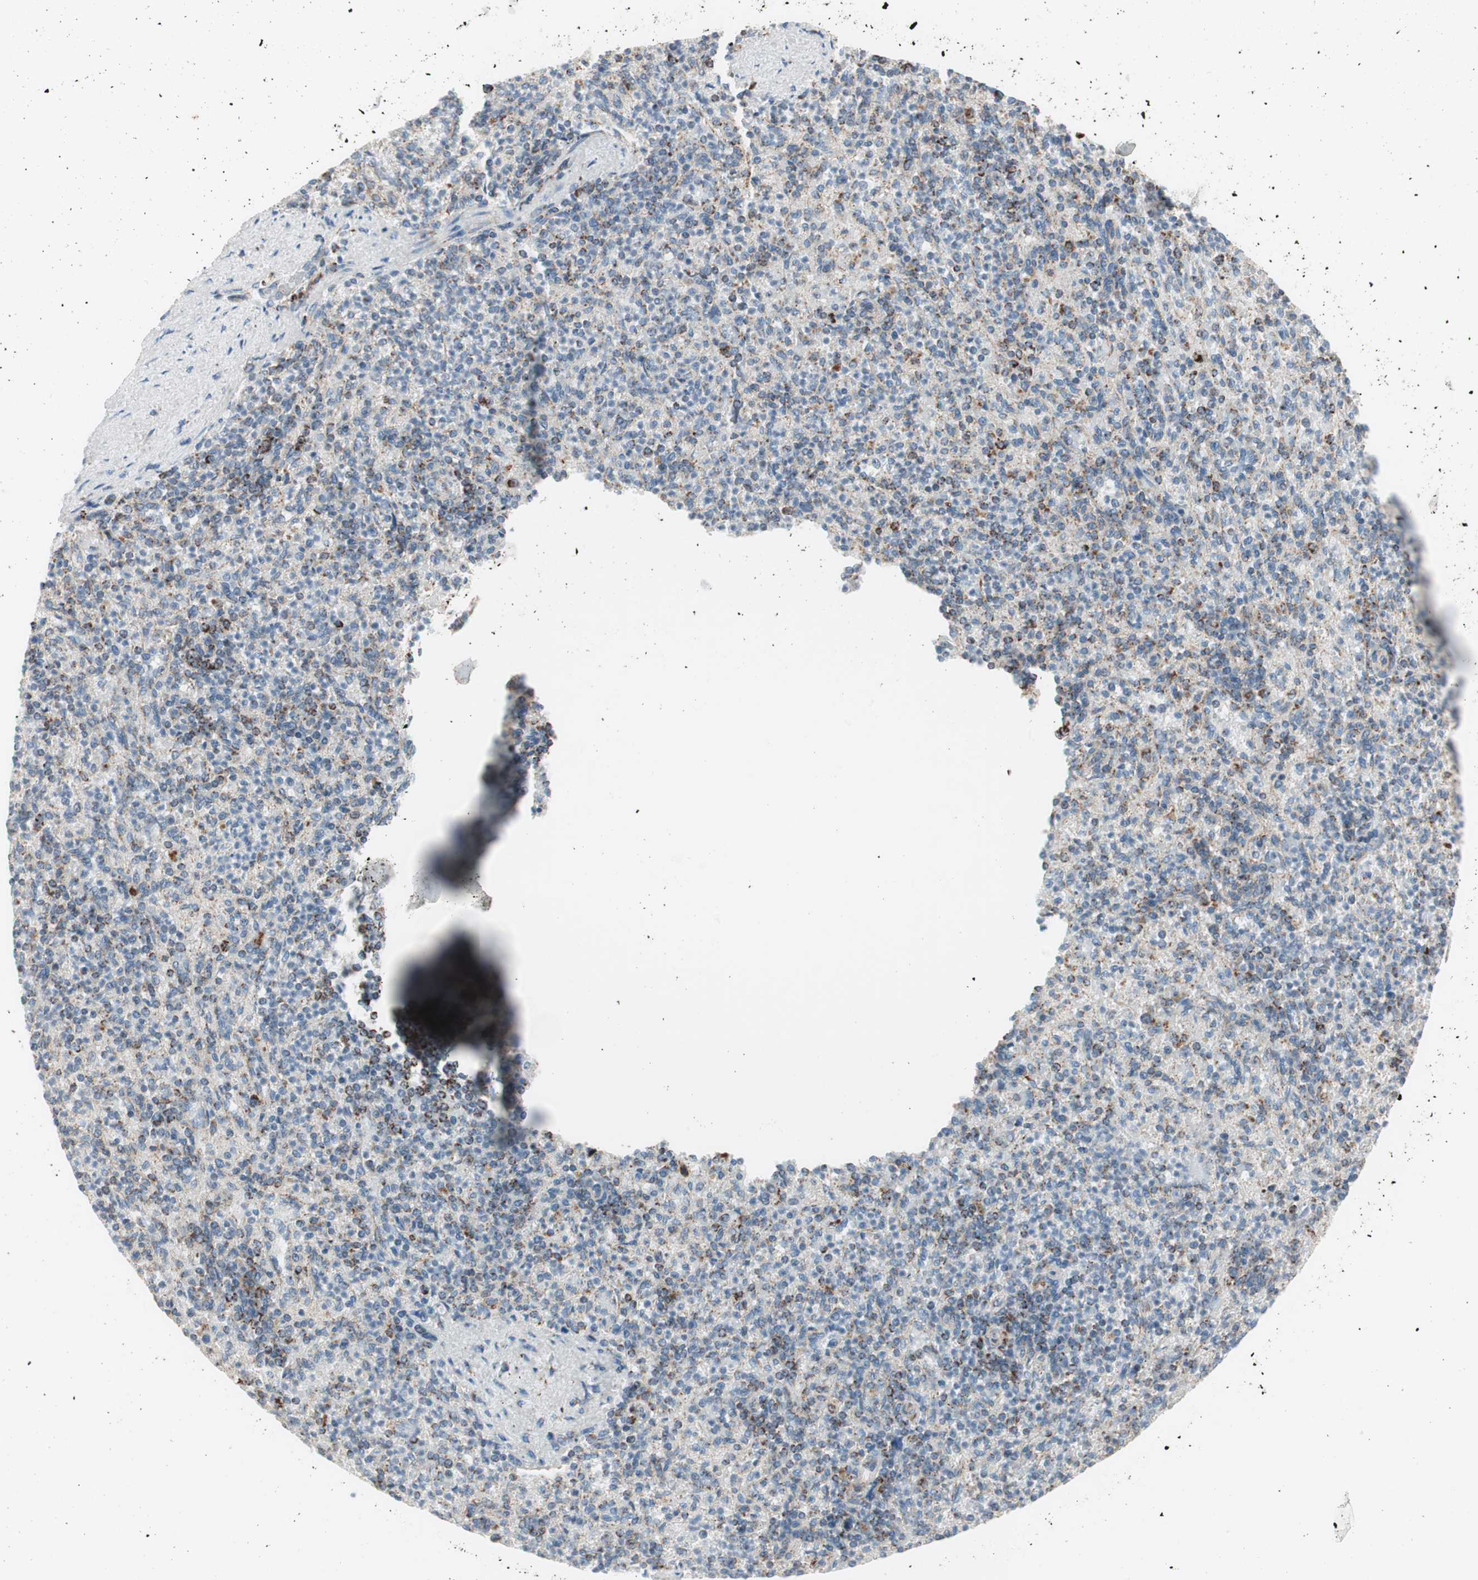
{"staining": {"intensity": "strong", "quantity": "25%-75%", "location": "cytoplasmic/membranous"}, "tissue": "spleen", "cell_type": "Cells in red pulp", "image_type": "normal", "snomed": [{"axis": "morphology", "description": "Normal tissue, NOS"}, {"axis": "topography", "description": "Spleen"}], "caption": "DAB immunohistochemical staining of normal spleen reveals strong cytoplasmic/membranous protein positivity in about 25%-75% of cells in red pulp.", "gene": "TOMM20", "patient": {"sex": "female", "age": 74}}